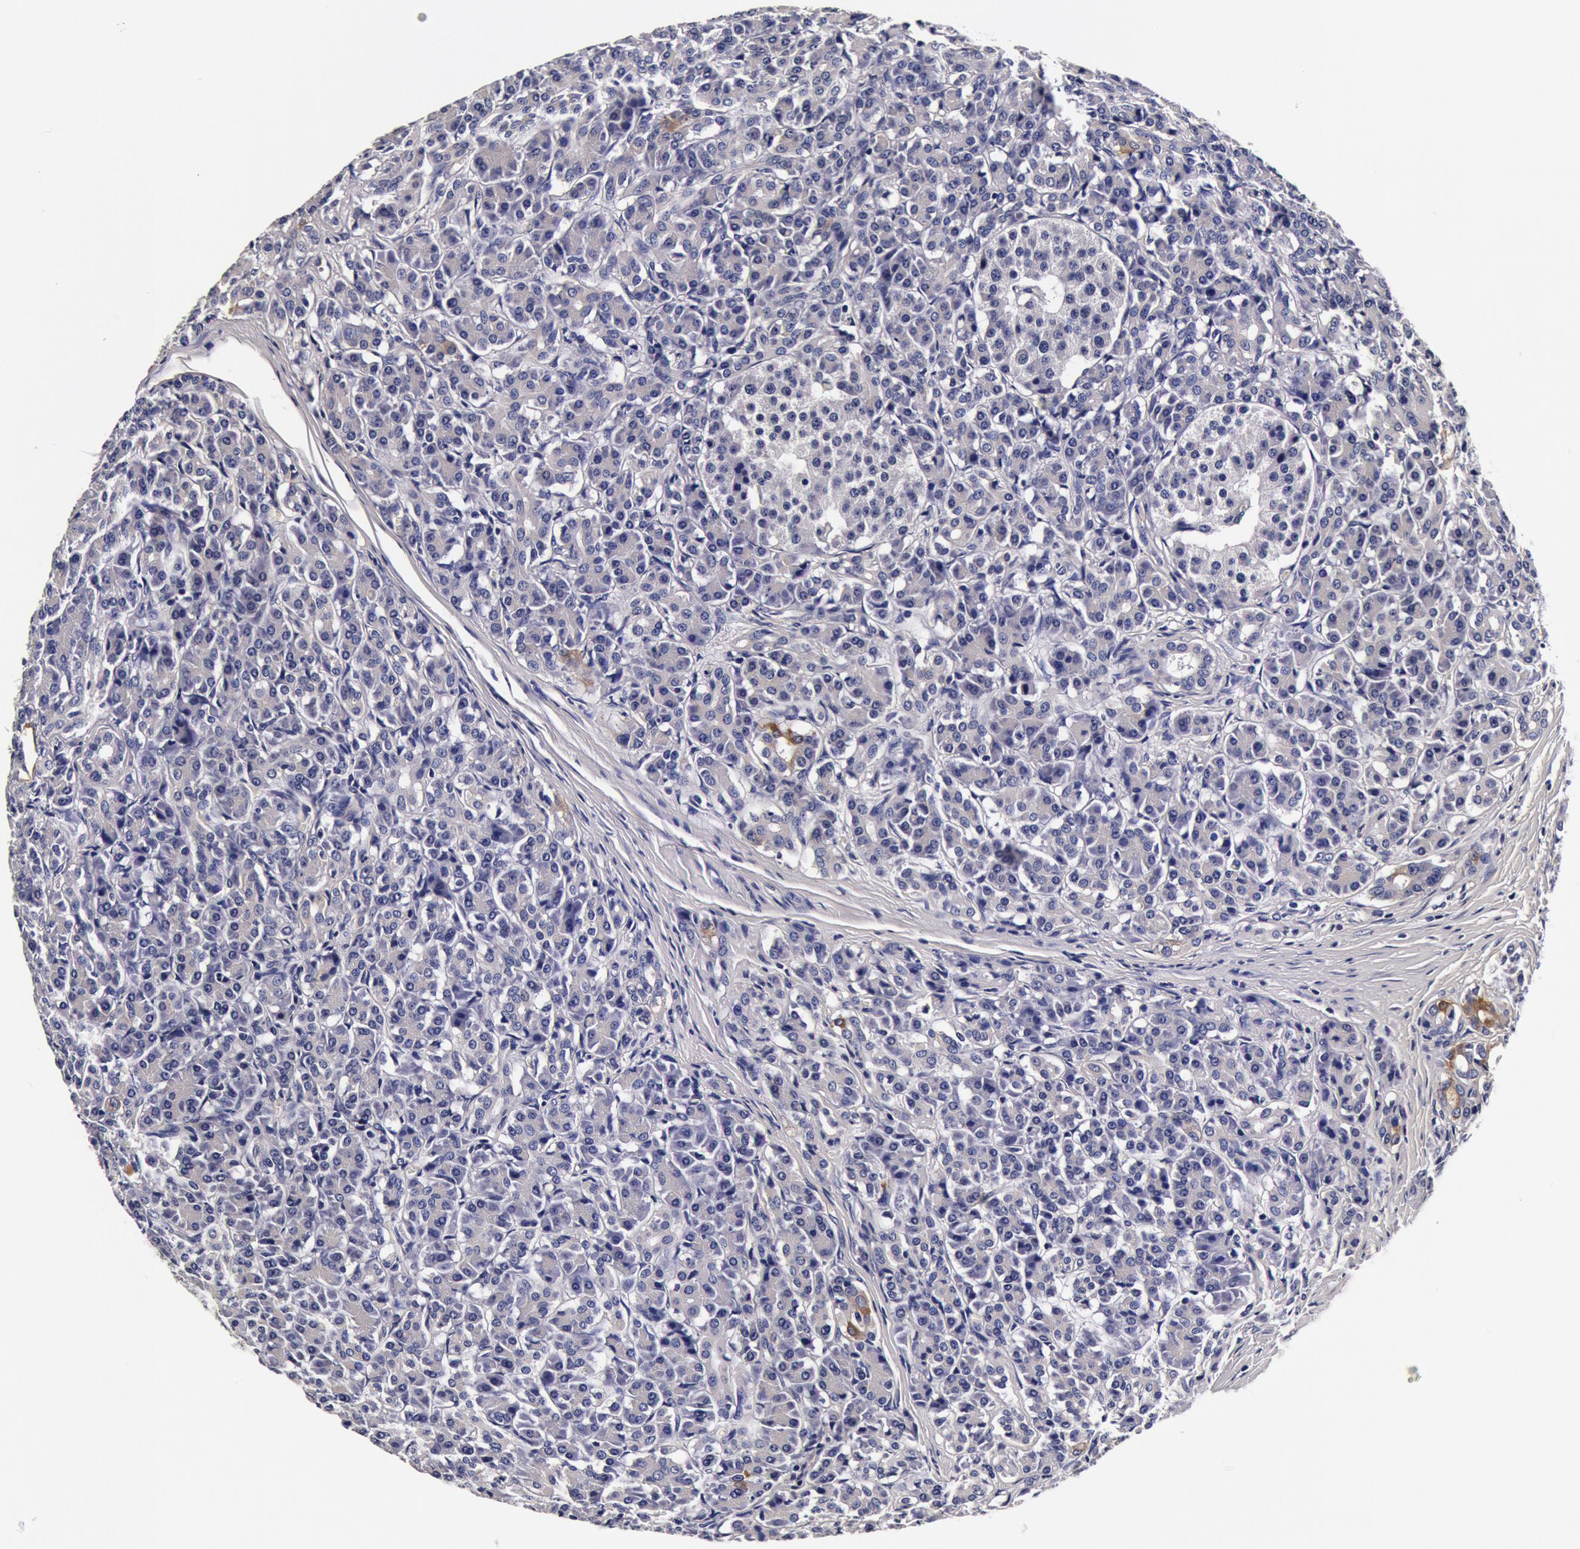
{"staining": {"intensity": "moderate", "quantity": "<25%", "location": "cytoplasmic/membranous"}, "tissue": "pancreas", "cell_type": "Exocrine glandular cells", "image_type": "normal", "snomed": [{"axis": "morphology", "description": "Normal tissue, NOS"}, {"axis": "topography", "description": "Lymph node"}, {"axis": "topography", "description": "Pancreas"}], "caption": "Immunohistochemistry (IHC) of normal pancreas reveals low levels of moderate cytoplasmic/membranous positivity in approximately <25% of exocrine glandular cells. (Stains: DAB (3,3'-diaminobenzidine) in brown, nuclei in blue, Microscopy: brightfield microscopy at high magnification).", "gene": "CCDC22", "patient": {"sex": "male", "age": 59}}